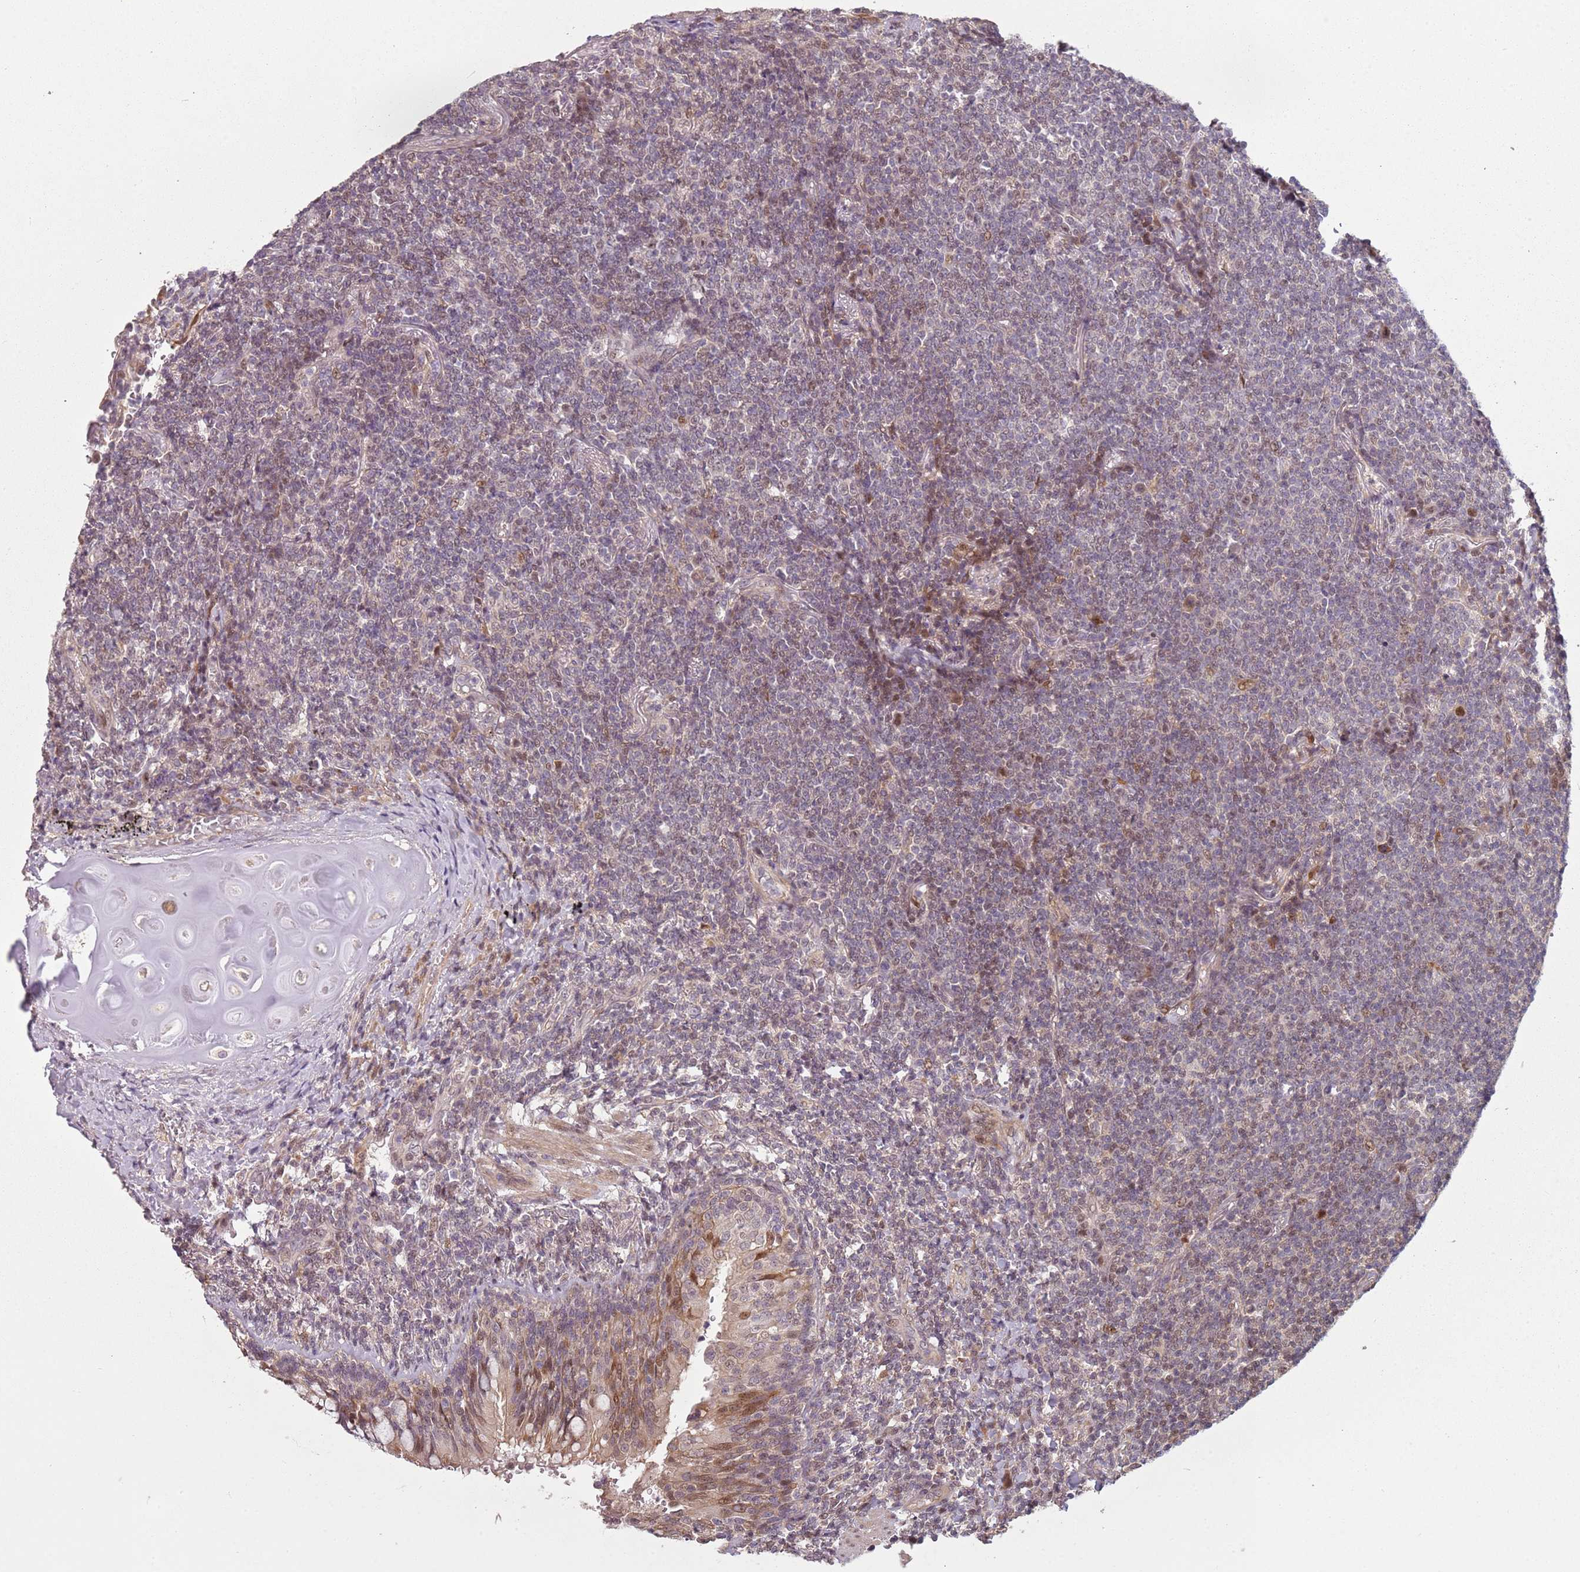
{"staining": {"intensity": "weak", "quantity": "25%-75%", "location": "nuclear"}, "tissue": "lymphoma", "cell_type": "Tumor cells", "image_type": "cancer", "snomed": [{"axis": "morphology", "description": "Malignant lymphoma, non-Hodgkin's type, Low grade"}, {"axis": "topography", "description": "Lung"}], "caption": "A high-resolution photomicrograph shows IHC staining of lymphoma, which displays weak nuclear positivity in about 25%-75% of tumor cells.", "gene": "CHURC1", "patient": {"sex": "female", "age": 71}}